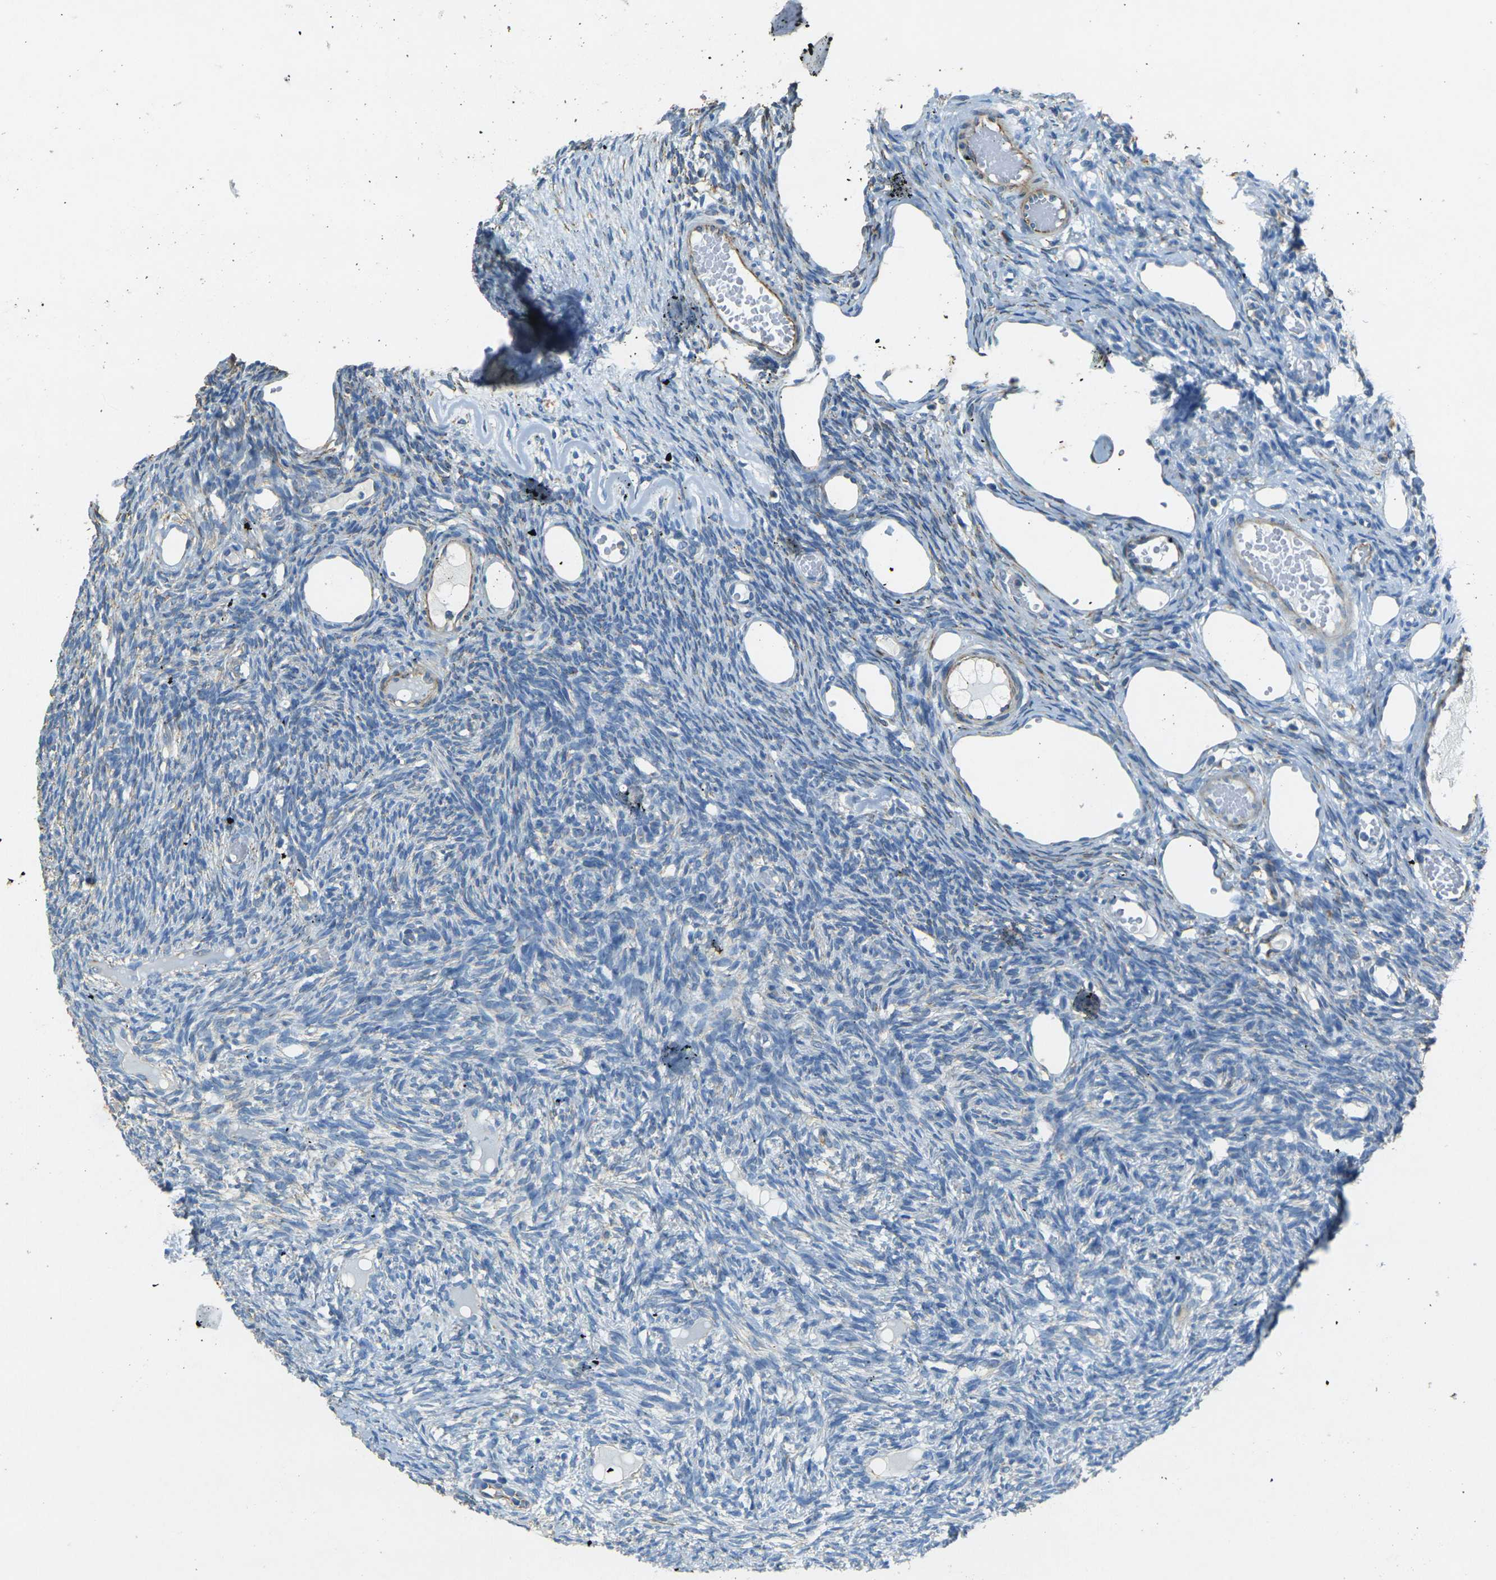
{"staining": {"intensity": "weak", "quantity": "<25%", "location": "cytoplasmic/membranous"}, "tissue": "ovary", "cell_type": "Ovarian stroma cells", "image_type": "normal", "snomed": [{"axis": "morphology", "description": "Normal tissue, NOS"}, {"axis": "topography", "description": "Ovary"}], "caption": "Unremarkable ovary was stained to show a protein in brown. There is no significant expression in ovarian stroma cells. (DAB immunohistochemistry visualized using brightfield microscopy, high magnification).", "gene": "SORT1", "patient": {"sex": "female", "age": 33}}